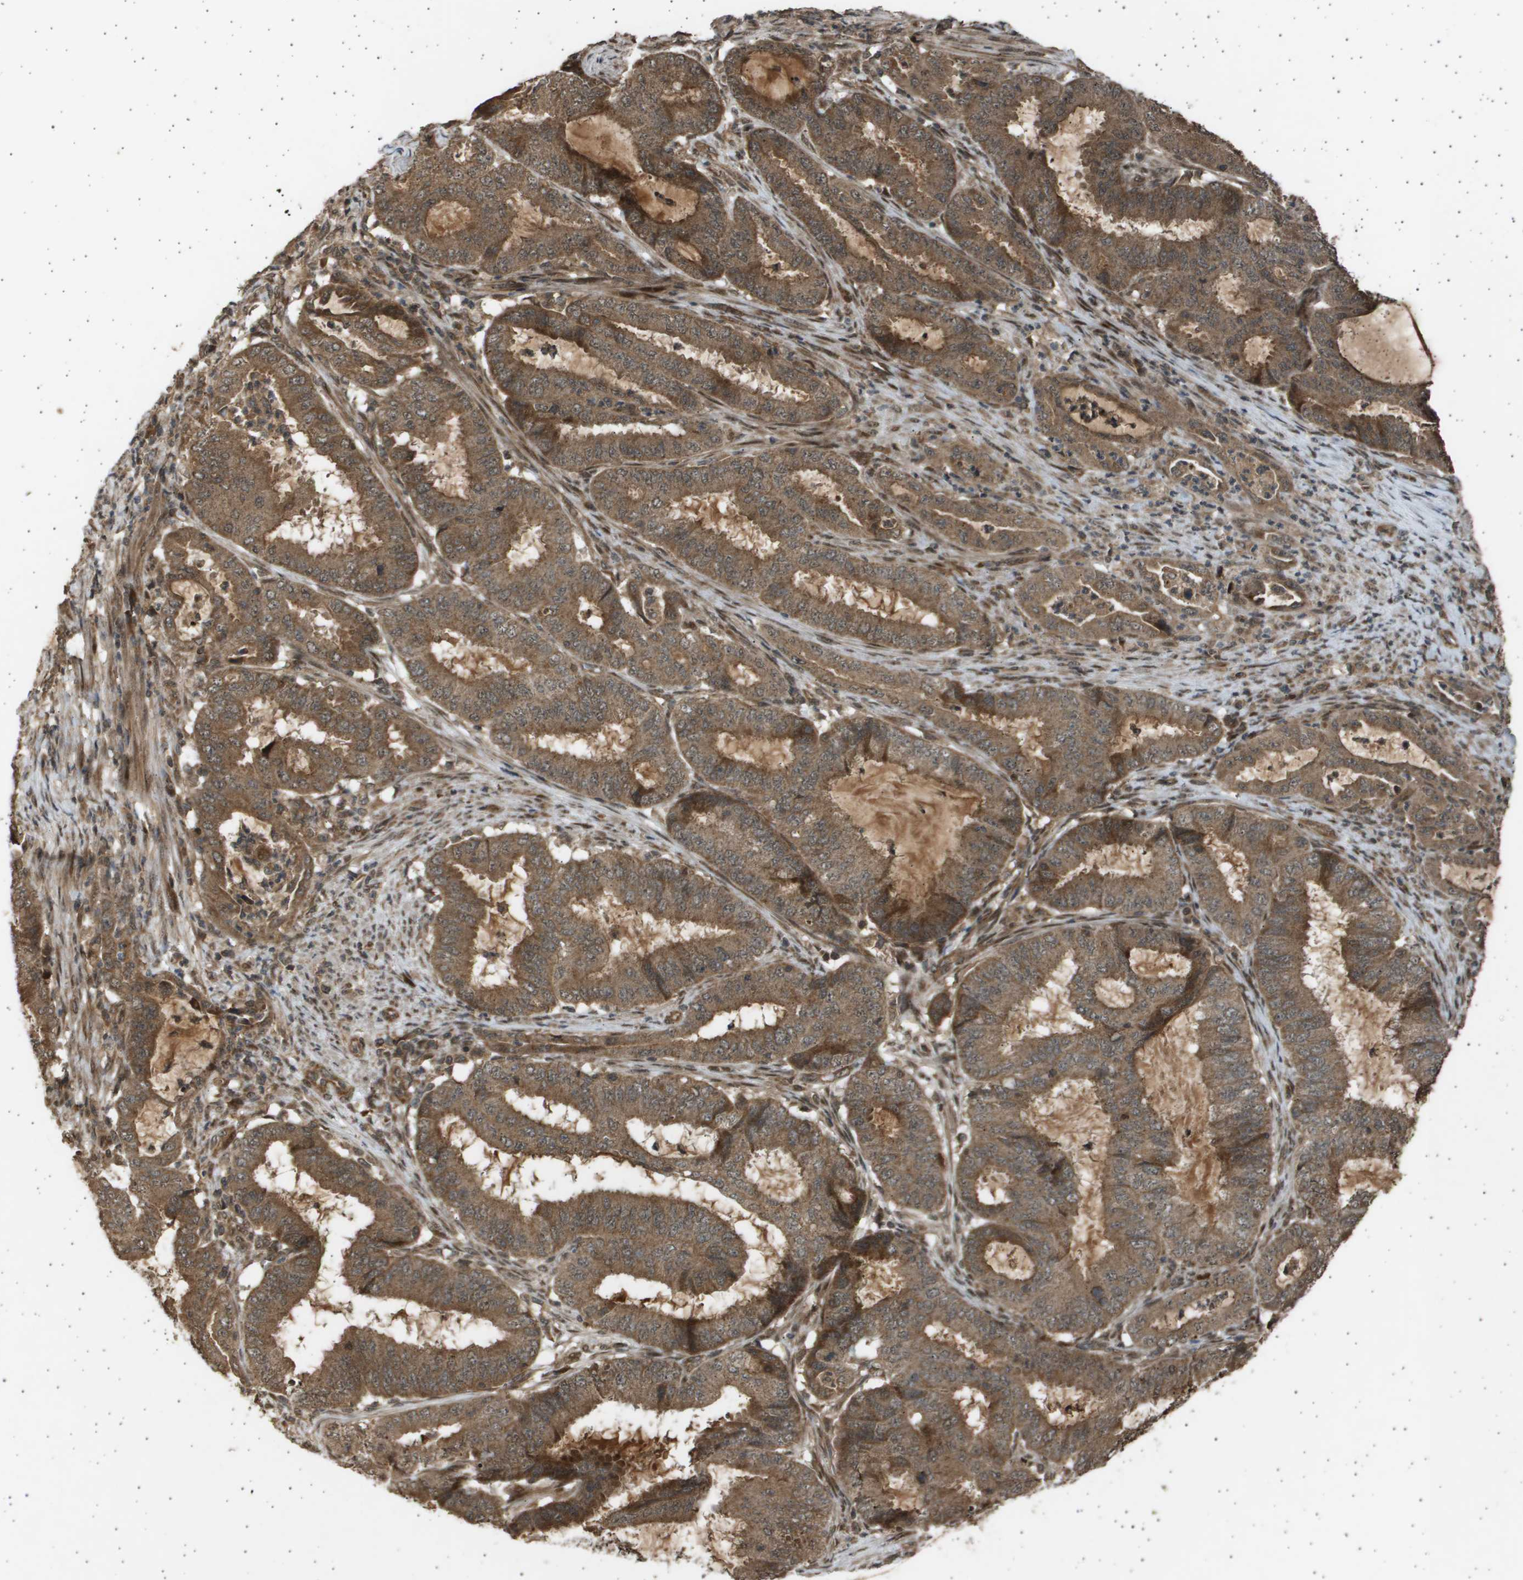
{"staining": {"intensity": "moderate", "quantity": ">75%", "location": "cytoplasmic/membranous,nuclear"}, "tissue": "endometrial cancer", "cell_type": "Tumor cells", "image_type": "cancer", "snomed": [{"axis": "morphology", "description": "Adenocarcinoma, NOS"}, {"axis": "topography", "description": "Endometrium"}], "caption": "Immunohistochemical staining of human adenocarcinoma (endometrial) displays moderate cytoplasmic/membranous and nuclear protein staining in about >75% of tumor cells.", "gene": "TNRC6A", "patient": {"sex": "female", "age": 70}}